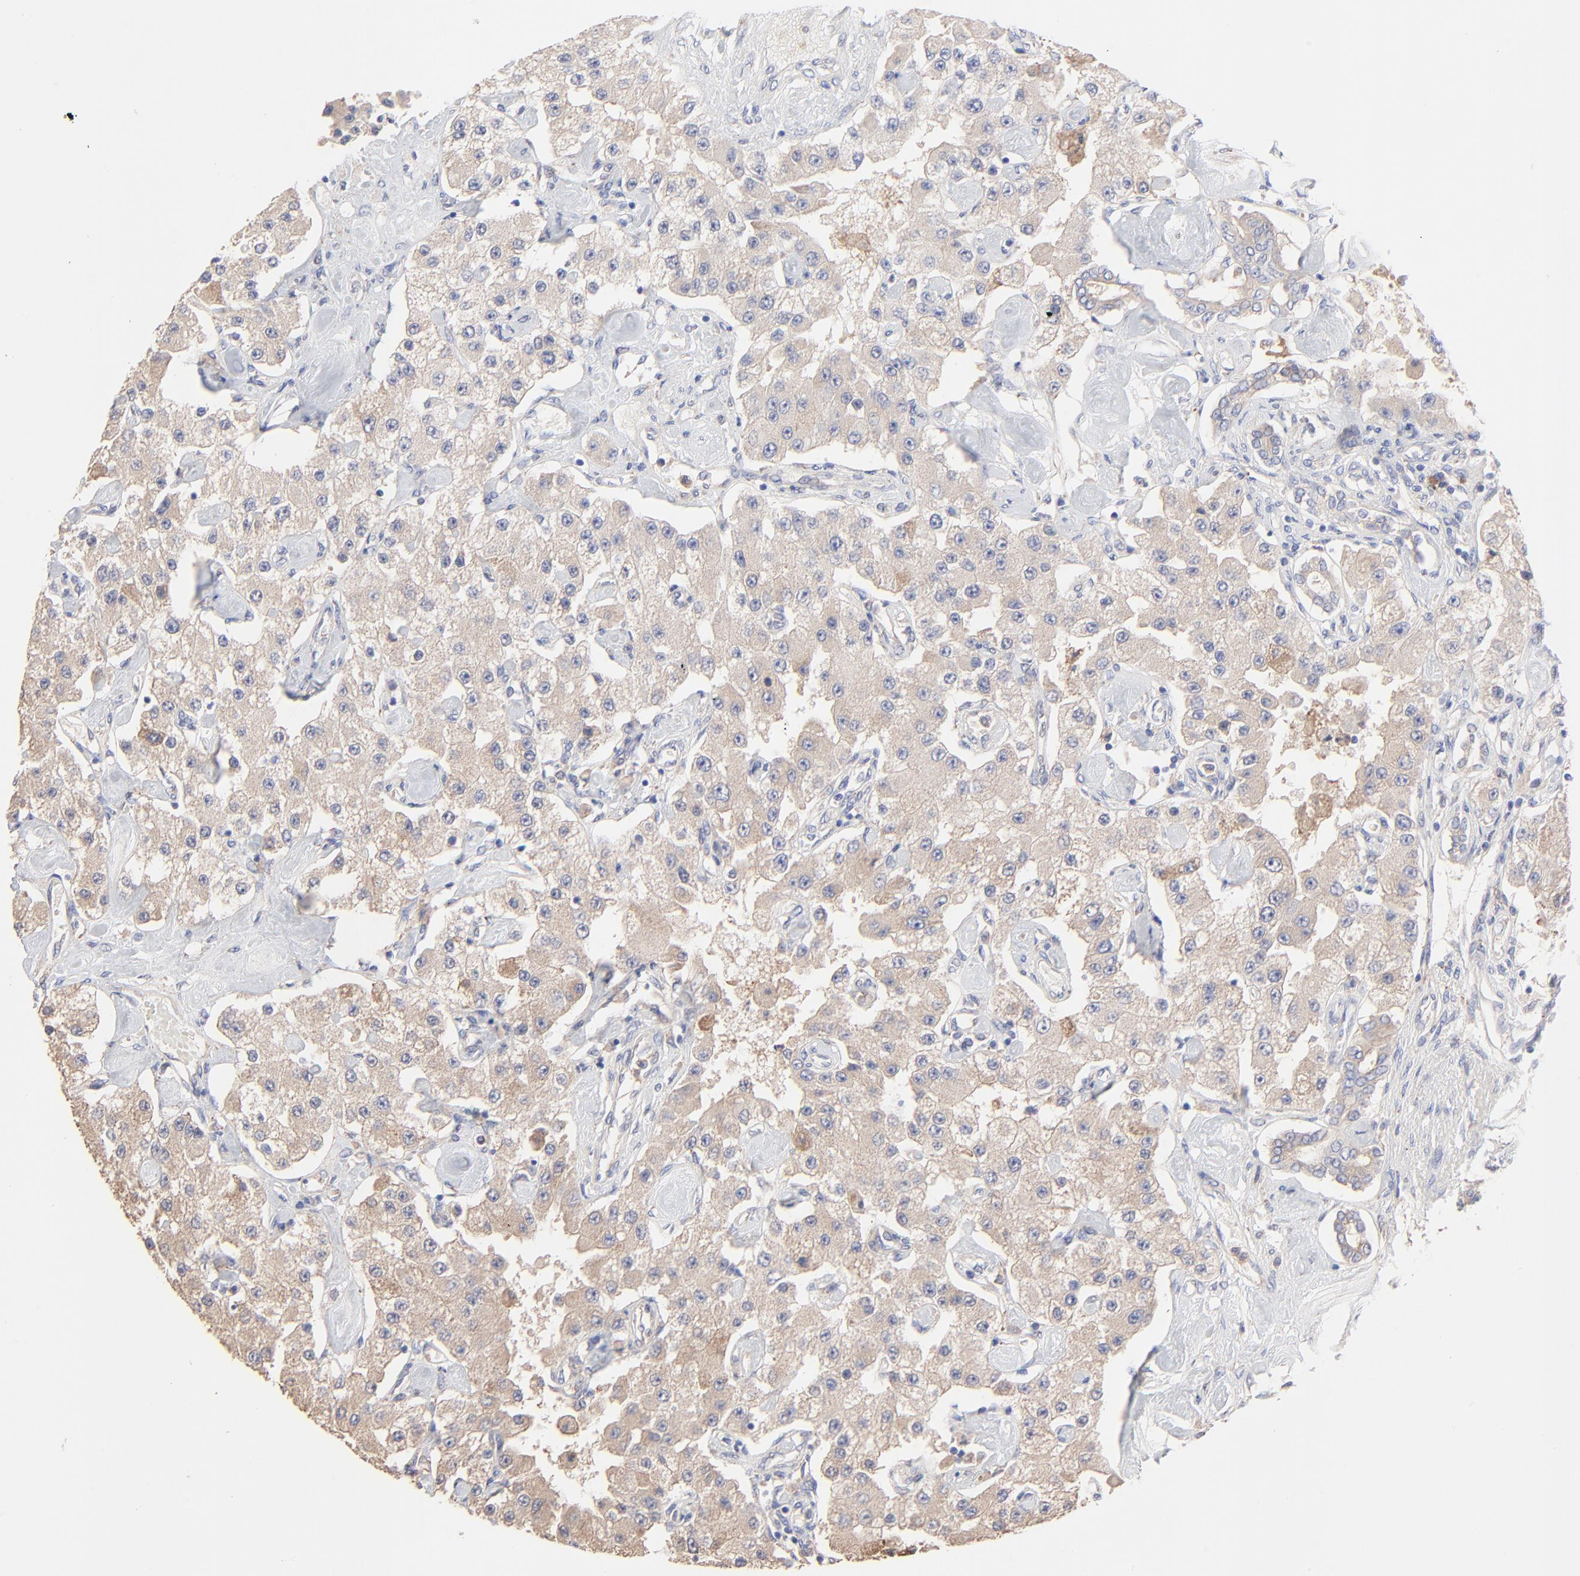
{"staining": {"intensity": "weak", "quantity": ">75%", "location": "cytoplasmic/membranous"}, "tissue": "carcinoid", "cell_type": "Tumor cells", "image_type": "cancer", "snomed": [{"axis": "morphology", "description": "Carcinoid, malignant, NOS"}, {"axis": "topography", "description": "Pancreas"}], "caption": "Immunohistochemistry (IHC) micrograph of neoplastic tissue: human carcinoid stained using immunohistochemistry (IHC) shows low levels of weak protein expression localized specifically in the cytoplasmic/membranous of tumor cells, appearing as a cytoplasmic/membranous brown color.", "gene": "PPFIBP2", "patient": {"sex": "male", "age": 41}}